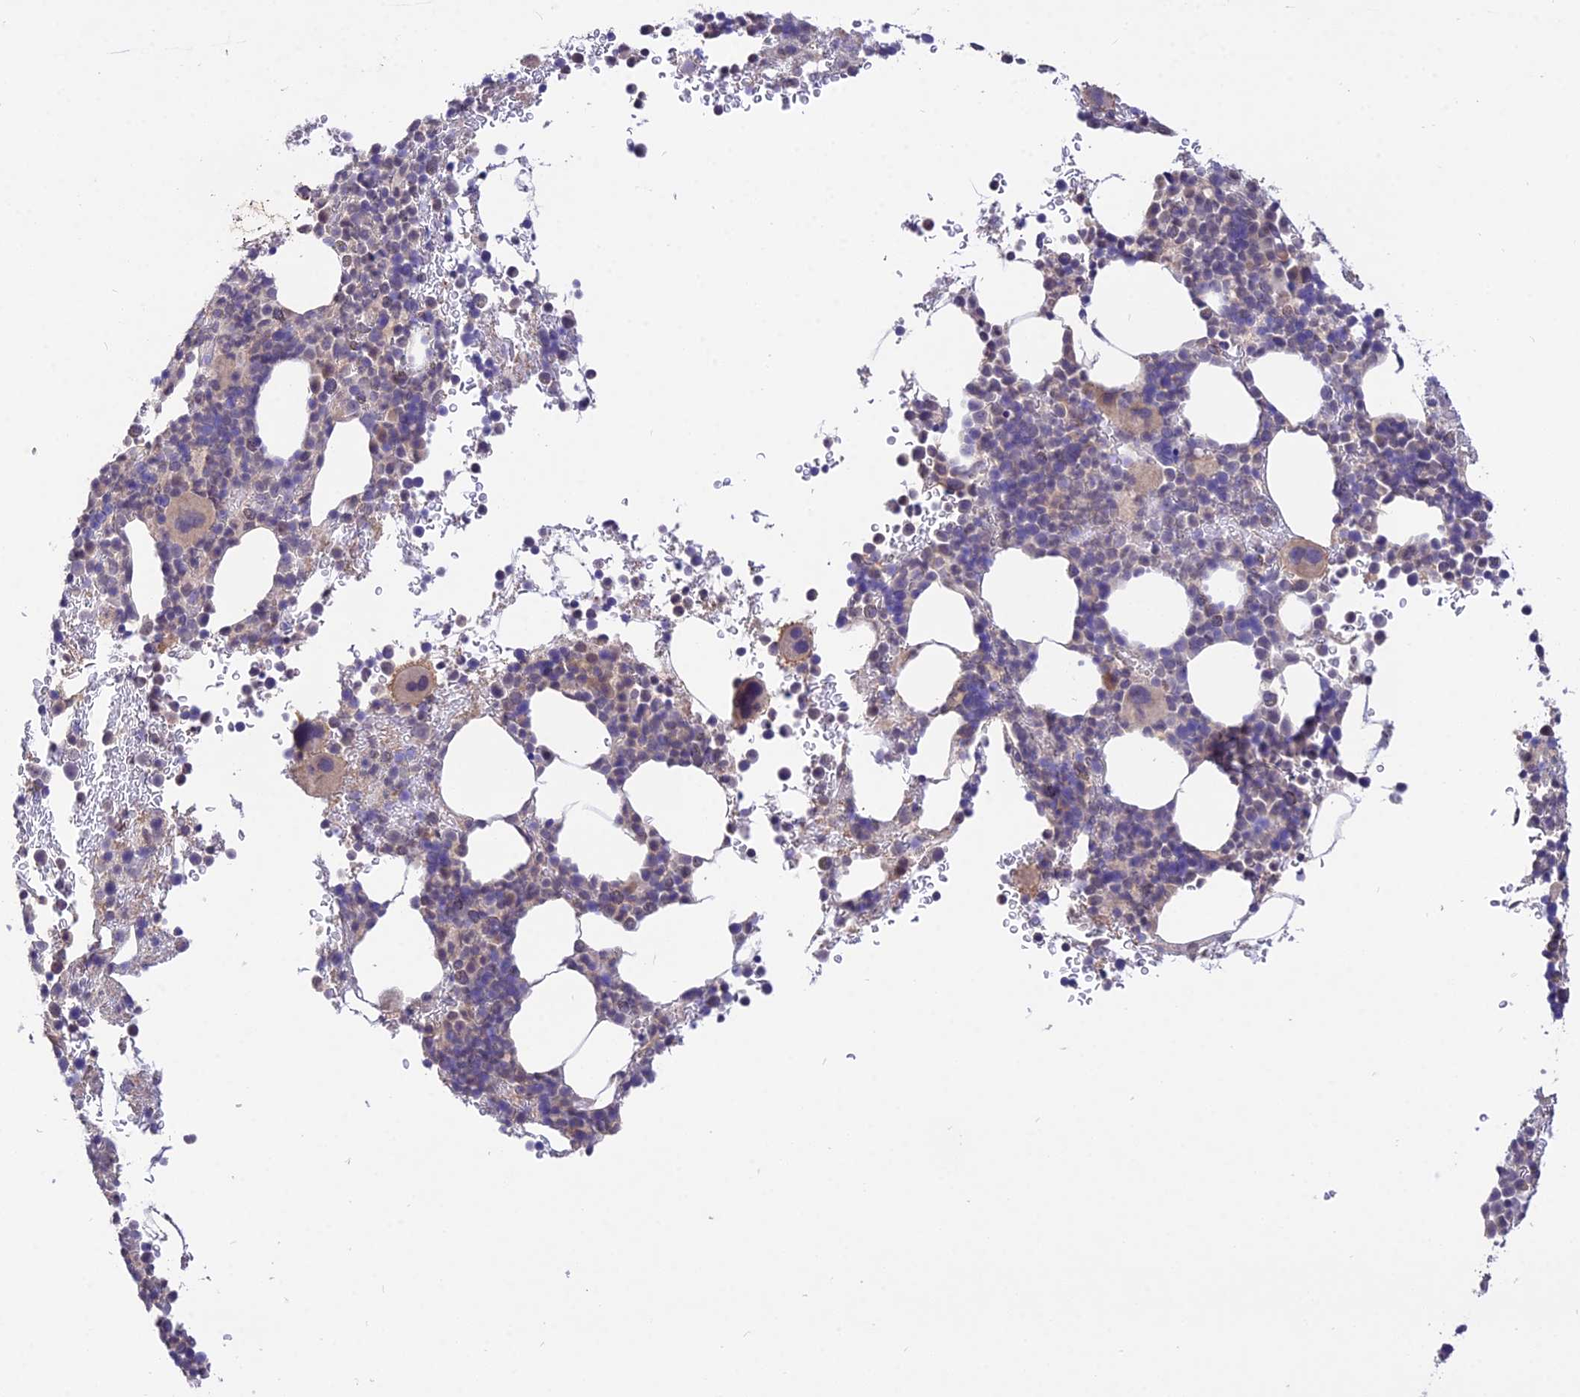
{"staining": {"intensity": "weak", "quantity": "<25%", "location": "cytoplasmic/membranous"}, "tissue": "bone marrow", "cell_type": "Hematopoietic cells", "image_type": "normal", "snomed": [{"axis": "morphology", "description": "Normal tissue, NOS"}, {"axis": "topography", "description": "Bone marrow"}], "caption": "IHC of benign human bone marrow displays no expression in hematopoietic cells. (IHC, brightfield microscopy, high magnification).", "gene": "PGK1", "patient": {"sex": "female", "age": 82}}